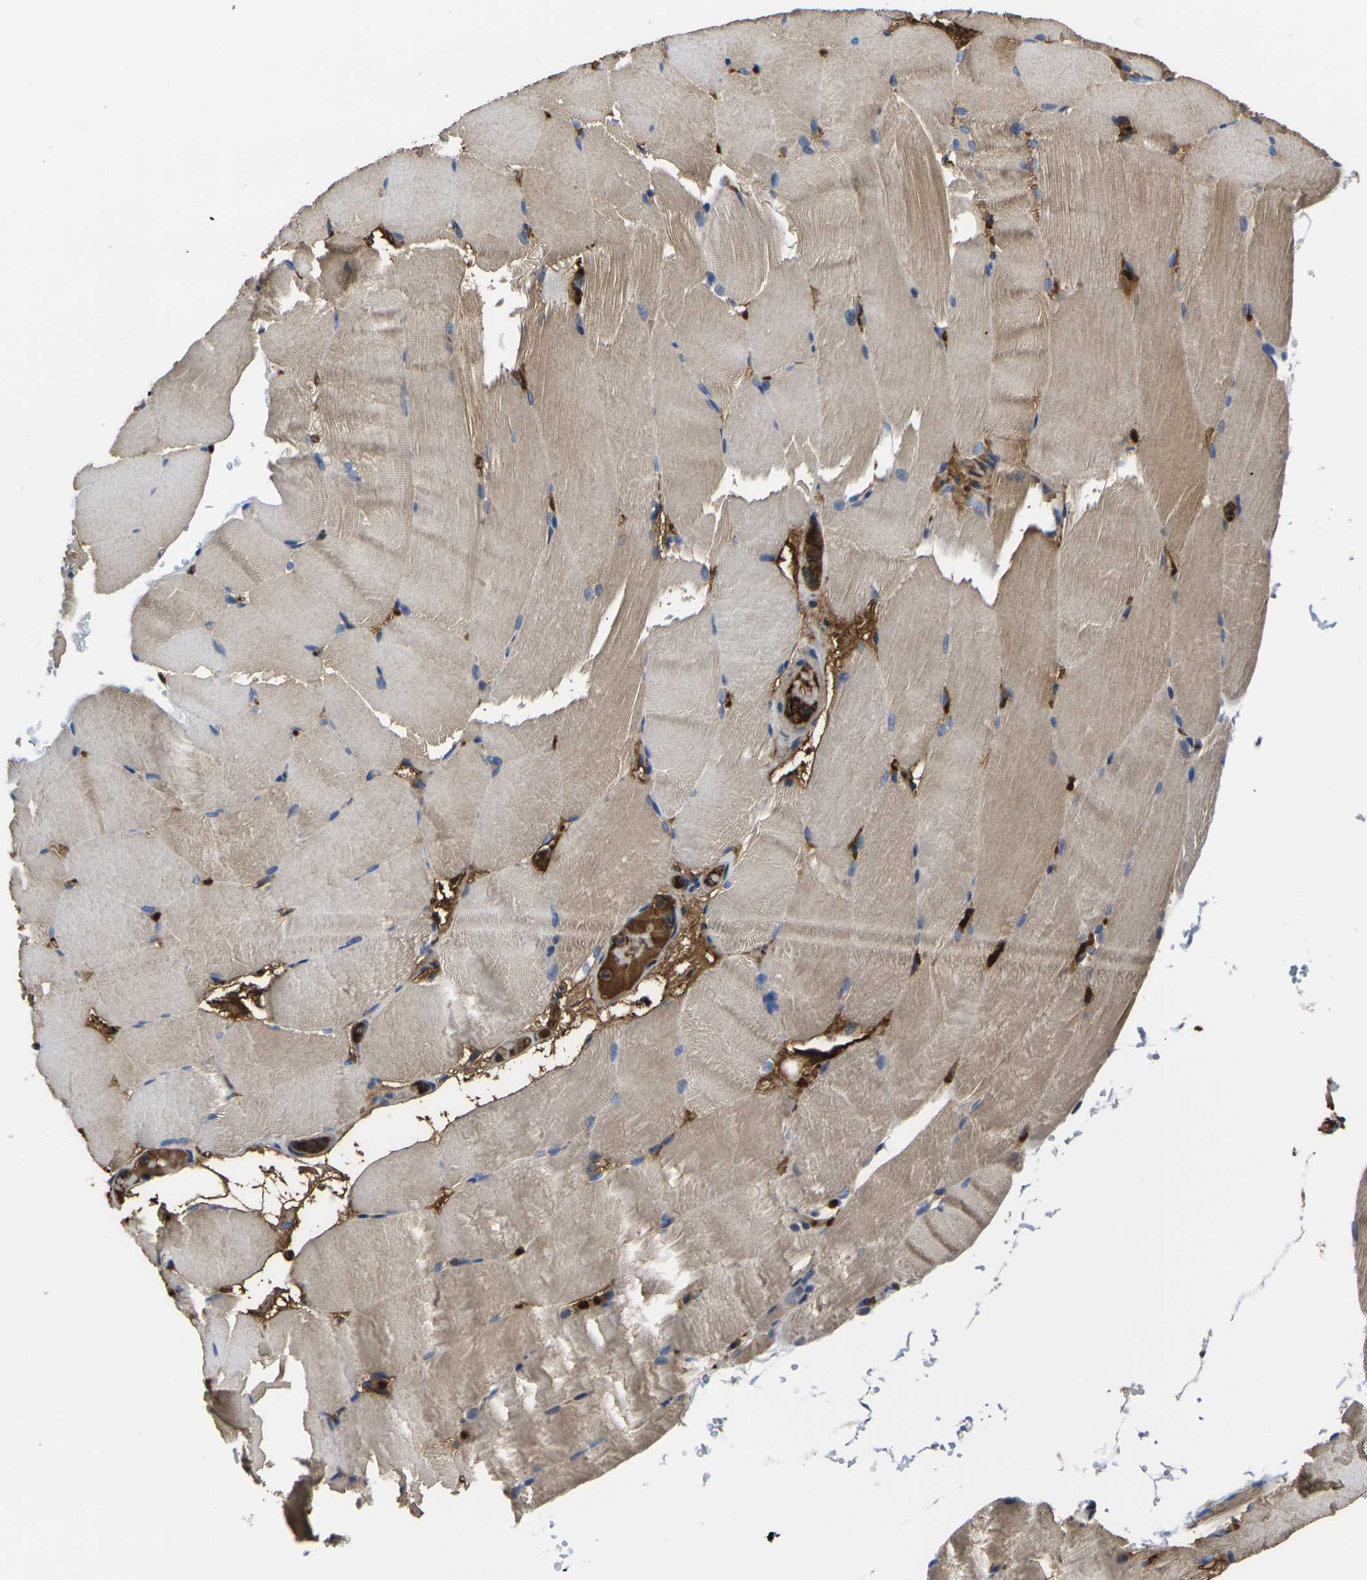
{"staining": {"intensity": "weak", "quantity": ">75%", "location": "cytoplasmic/membranous"}, "tissue": "skeletal muscle", "cell_type": "Myocytes", "image_type": "normal", "snomed": [{"axis": "morphology", "description": "Normal tissue, NOS"}, {"axis": "topography", "description": "Skeletal muscle"}, {"axis": "topography", "description": "Parathyroid gland"}], "caption": "A low amount of weak cytoplasmic/membranous expression is identified in approximately >75% of myocytes in normal skeletal muscle.", "gene": "HSPG2", "patient": {"sex": "female", "age": 37}}